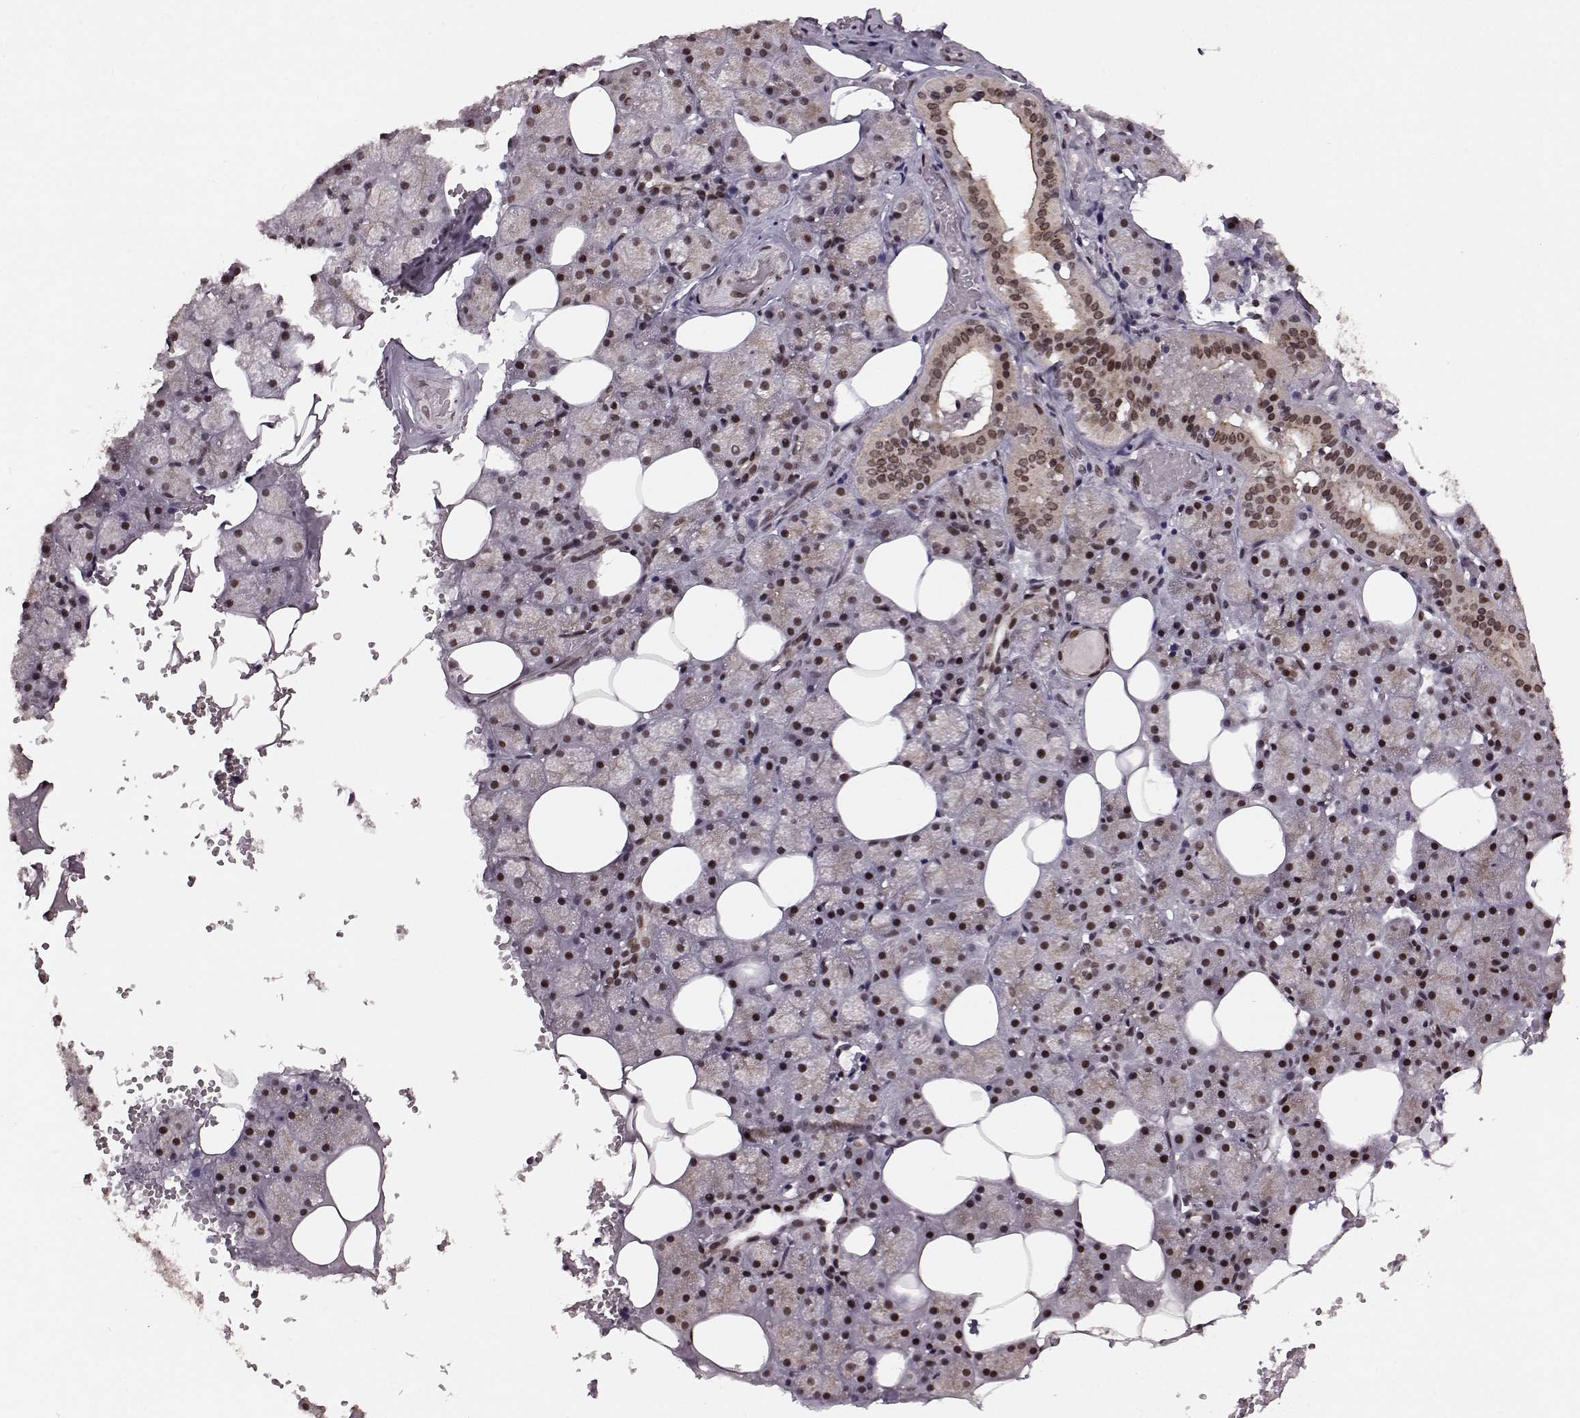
{"staining": {"intensity": "moderate", "quantity": ">75%", "location": "nuclear"}, "tissue": "salivary gland", "cell_type": "Glandular cells", "image_type": "normal", "snomed": [{"axis": "morphology", "description": "Normal tissue, NOS"}, {"axis": "topography", "description": "Salivary gland"}], "caption": "The histopathology image exhibits staining of benign salivary gland, revealing moderate nuclear protein expression (brown color) within glandular cells. The protein of interest is shown in brown color, while the nuclei are stained blue.", "gene": "RRAGD", "patient": {"sex": "male", "age": 38}}